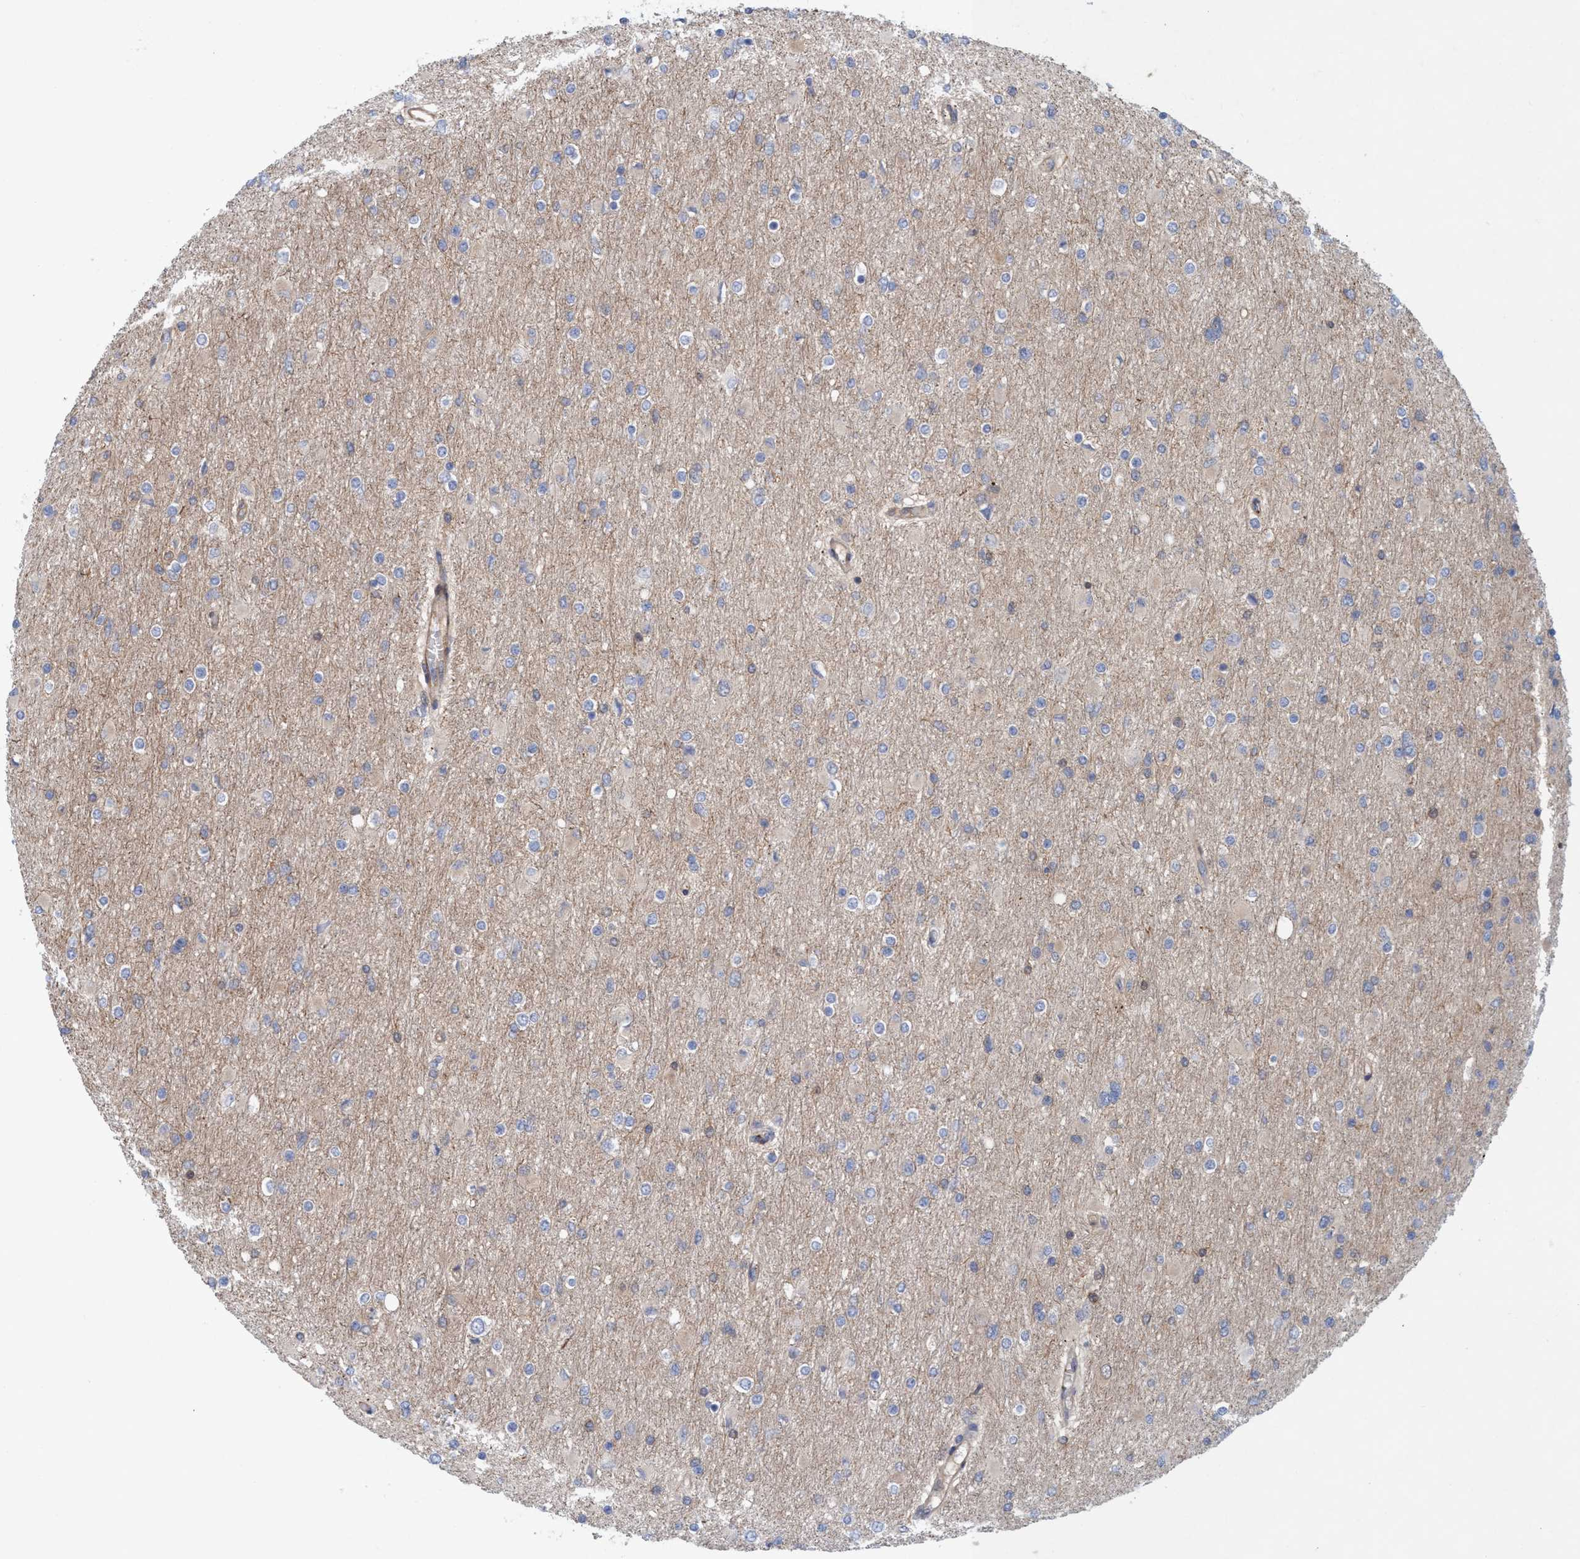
{"staining": {"intensity": "negative", "quantity": "none", "location": "none"}, "tissue": "glioma", "cell_type": "Tumor cells", "image_type": "cancer", "snomed": [{"axis": "morphology", "description": "Glioma, malignant, High grade"}, {"axis": "topography", "description": "Cerebral cortex"}], "caption": "Tumor cells show no significant positivity in malignant glioma (high-grade). (Stains: DAB immunohistochemistry with hematoxylin counter stain, Microscopy: brightfield microscopy at high magnification).", "gene": "SPECC1", "patient": {"sex": "female", "age": 36}}